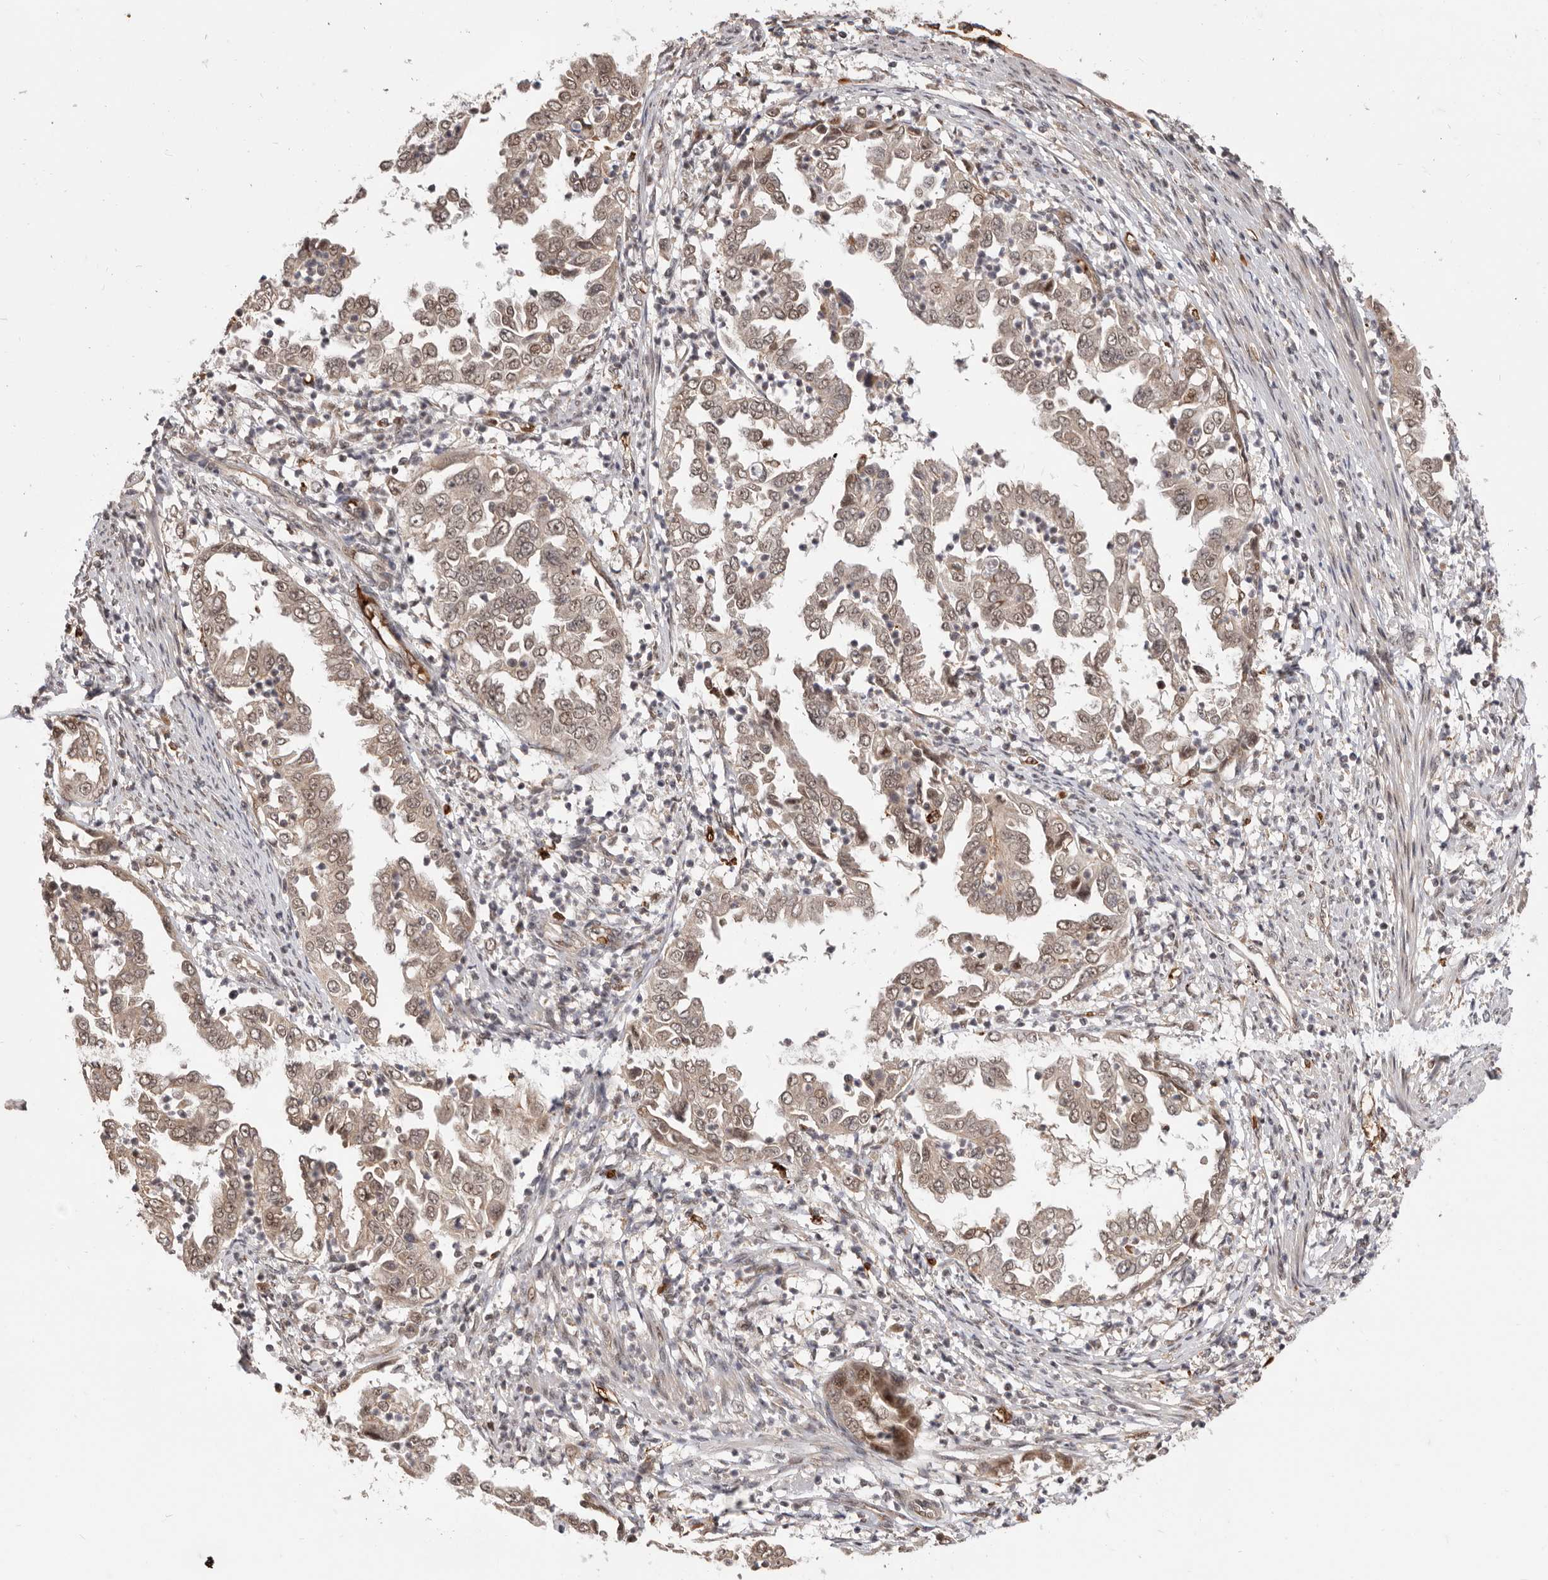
{"staining": {"intensity": "weak", "quantity": ">75%", "location": "cytoplasmic/membranous,nuclear"}, "tissue": "endometrial cancer", "cell_type": "Tumor cells", "image_type": "cancer", "snomed": [{"axis": "morphology", "description": "Adenocarcinoma, NOS"}, {"axis": "topography", "description": "Endometrium"}], "caption": "Human endometrial adenocarcinoma stained with a protein marker displays weak staining in tumor cells.", "gene": "NCOA3", "patient": {"sex": "female", "age": 85}}